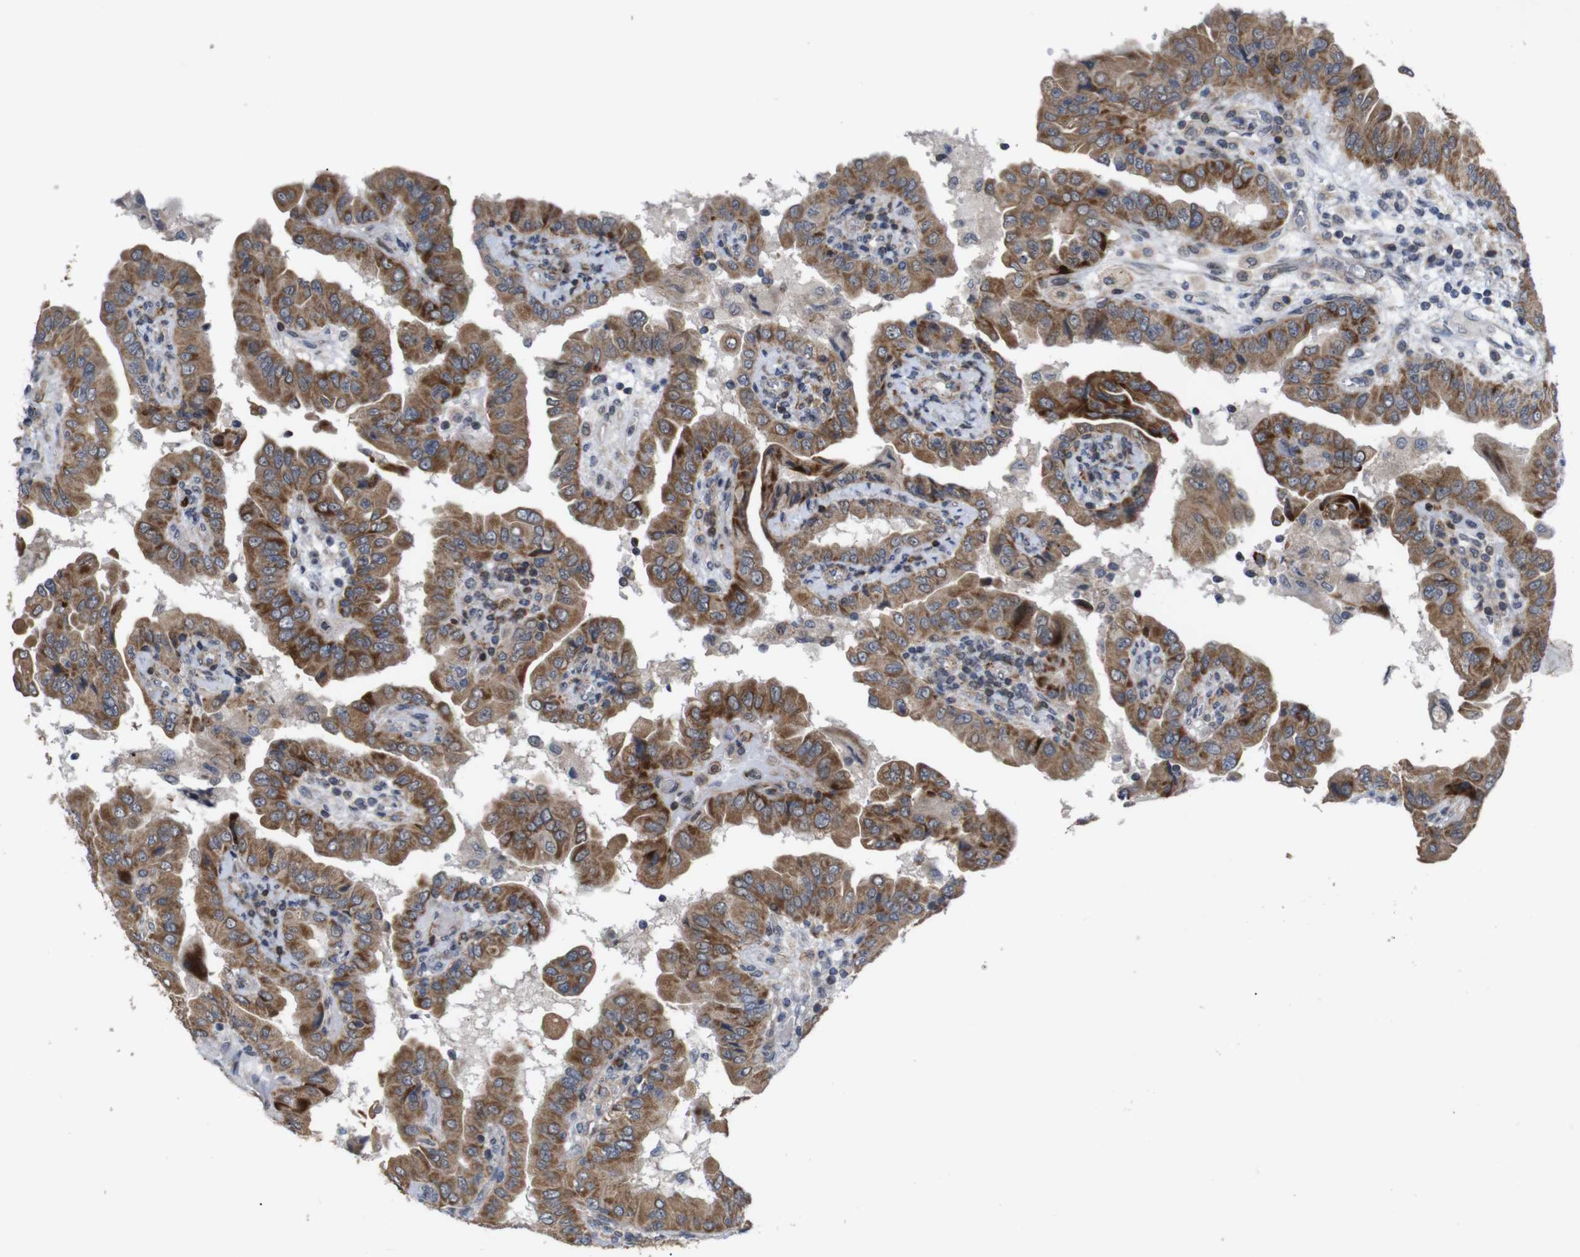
{"staining": {"intensity": "moderate", "quantity": ">75%", "location": "cytoplasmic/membranous"}, "tissue": "thyroid cancer", "cell_type": "Tumor cells", "image_type": "cancer", "snomed": [{"axis": "morphology", "description": "Papillary adenocarcinoma, NOS"}, {"axis": "topography", "description": "Thyroid gland"}], "caption": "Immunohistochemical staining of human thyroid cancer exhibits medium levels of moderate cytoplasmic/membranous protein staining in approximately >75% of tumor cells.", "gene": "ATP7B", "patient": {"sex": "male", "age": 33}}